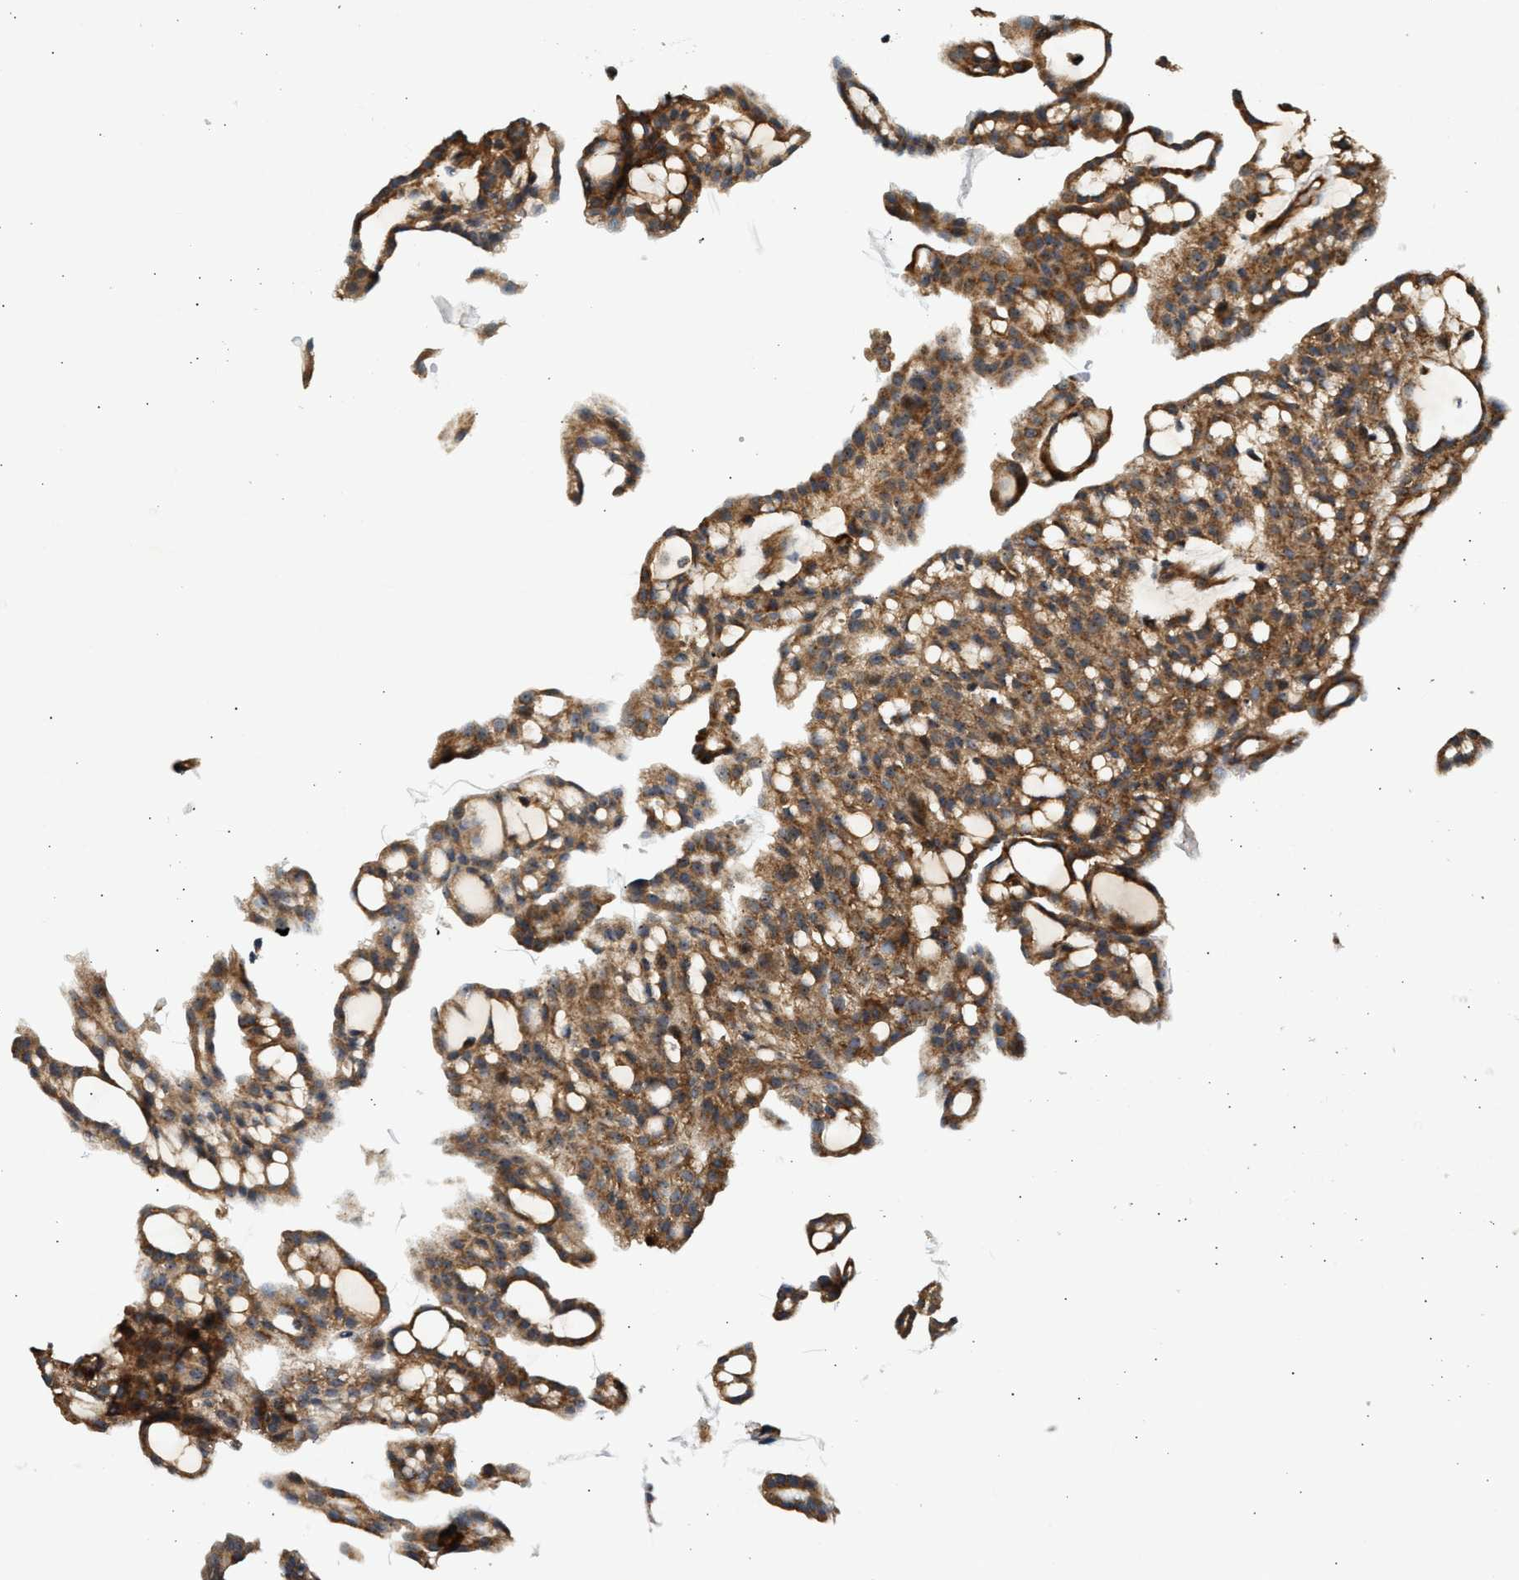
{"staining": {"intensity": "moderate", "quantity": ">75%", "location": "cytoplasmic/membranous"}, "tissue": "renal cancer", "cell_type": "Tumor cells", "image_type": "cancer", "snomed": [{"axis": "morphology", "description": "Adenocarcinoma, NOS"}, {"axis": "topography", "description": "Kidney"}], "caption": "Immunohistochemical staining of renal adenocarcinoma exhibits moderate cytoplasmic/membranous protein positivity in about >75% of tumor cells. Using DAB (3,3'-diaminobenzidine) (brown) and hematoxylin (blue) stains, captured at high magnification using brightfield microscopy.", "gene": "DUSP14", "patient": {"sex": "male", "age": 63}}